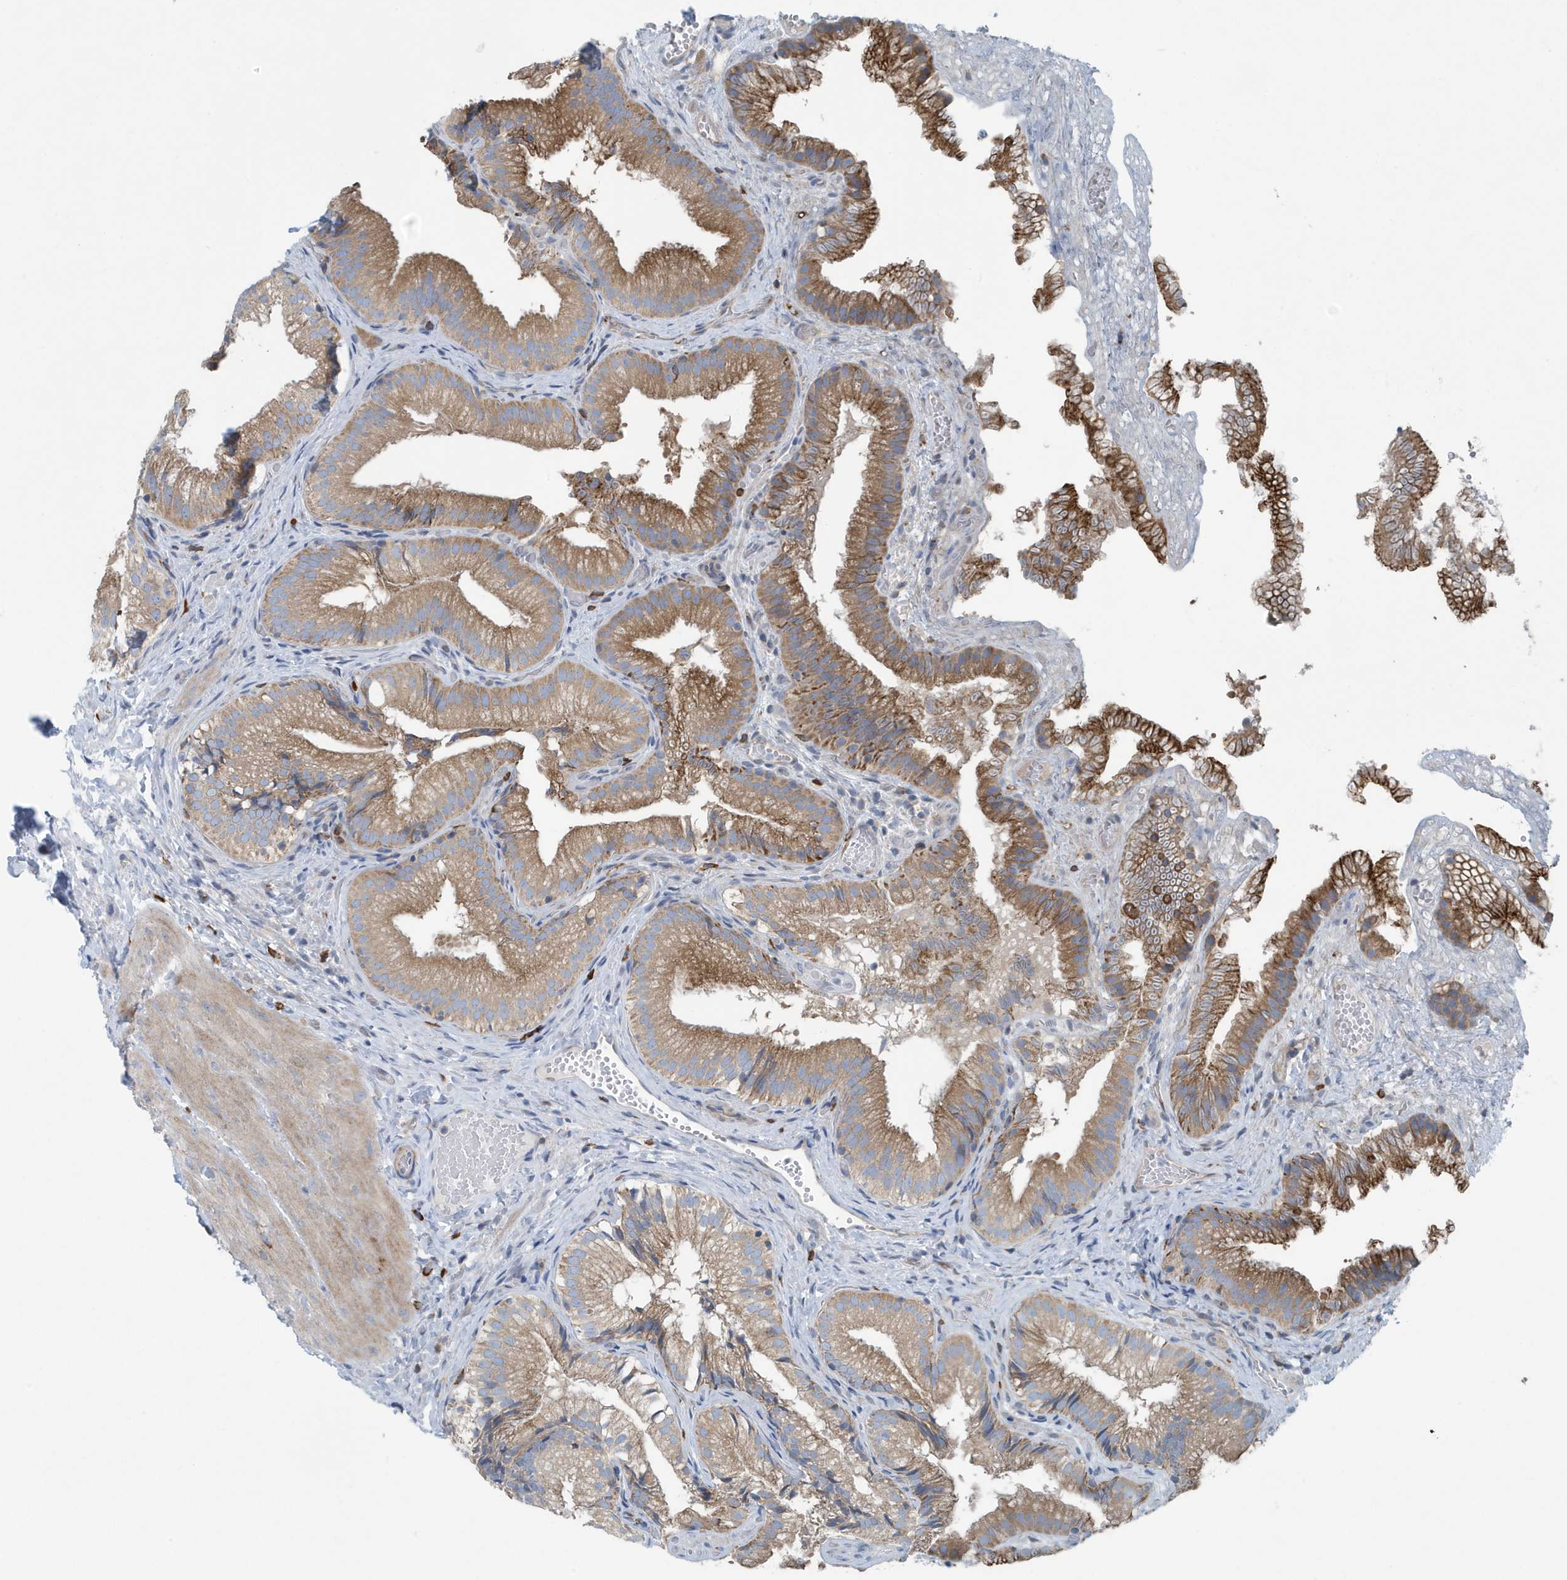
{"staining": {"intensity": "moderate", "quantity": ">75%", "location": "cytoplasmic/membranous"}, "tissue": "gallbladder", "cell_type": "Glandular cells", "image_type": "normal", "snomed": [{"axis": "morphology", "description": "Normal tissue, NOS"}, {"axis": "topography", "description": "Gallbladder"}], "caption": "Protein analysis of benign gallbladder shows moderate cytoplasmic/membranous expression in about >75% of glandular cells.", "gene": "PPM1M", "patient": {"sex": "female", "age": 30}}